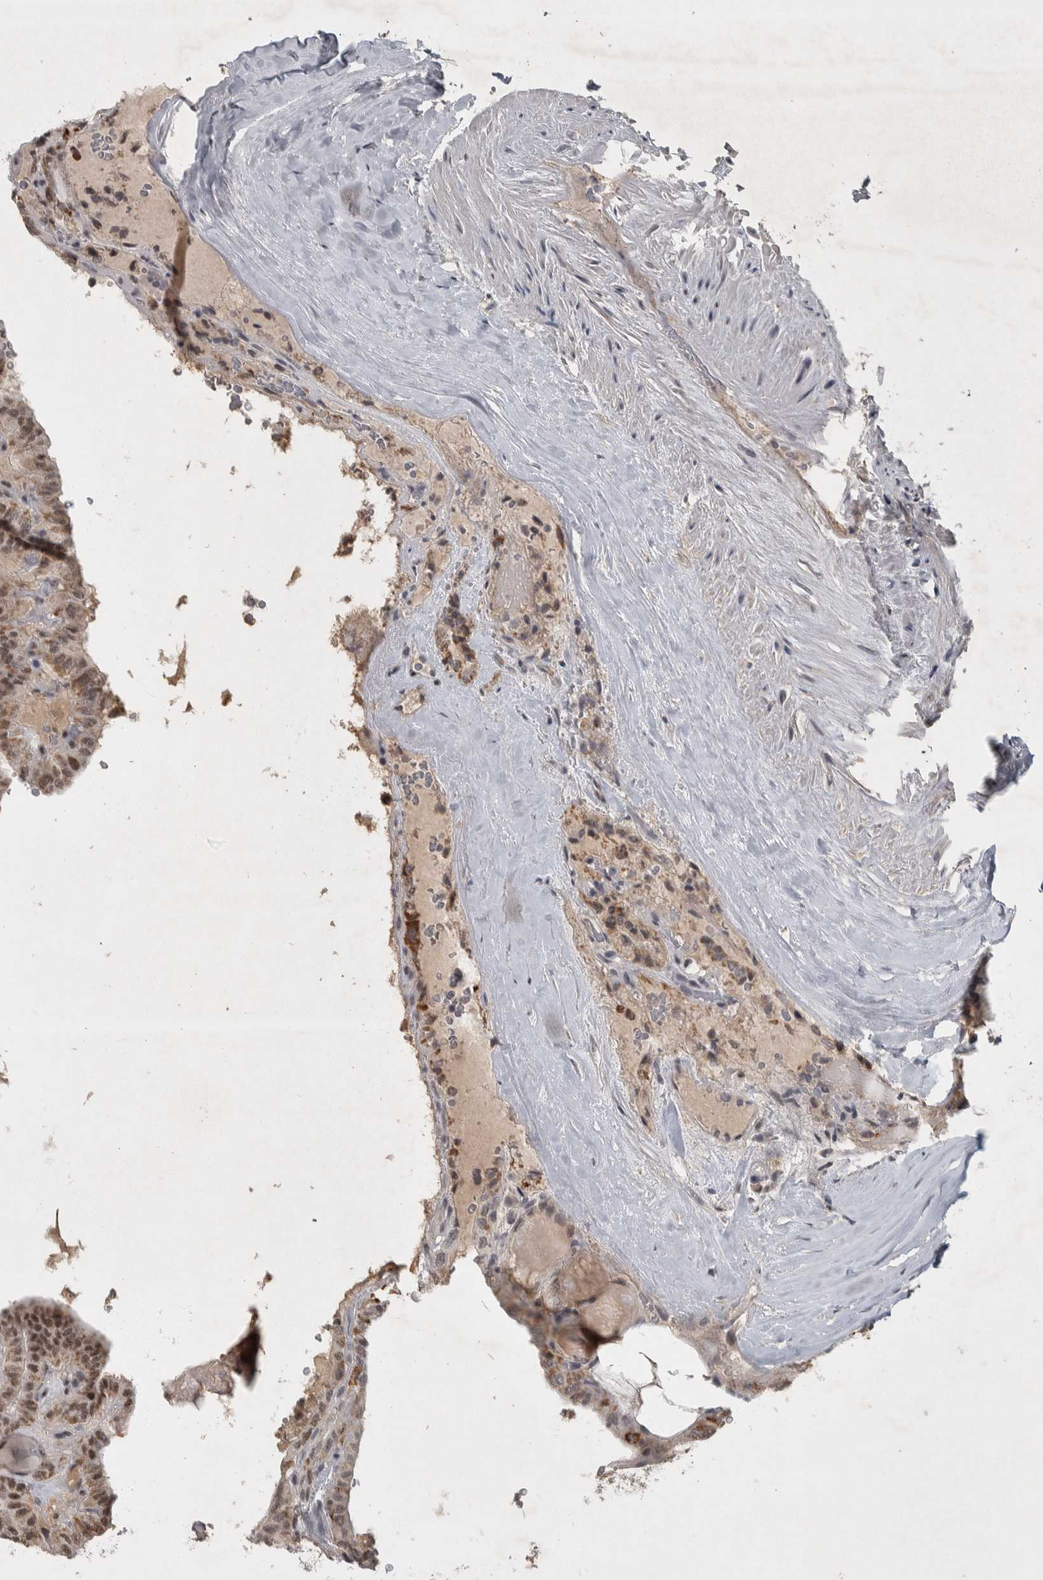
{"staining": {"intensity": "moderate", "quantity": ">75%", "location": "cytoplasmic/membranous,nuclear"}, "tissue": "thyroid cancer", "cell_type": "Tumor cells", "image_type": "cancer", "snomed": [{"axis": "morphology", "description": "Papillary adenocarcinoma, NOS"}, {"axis": "topography", "description": "Thyroid gland"}], "caption": "The micrograph exhibits staining of thyroid cancer (papillary adenocarcinoma), revealing moderate cytoplasmic/membranous and nuclear protein staining (brown color) within tumor cells.", "gene": "DDX42", "patient": {"sex": "male", "age": 77}}